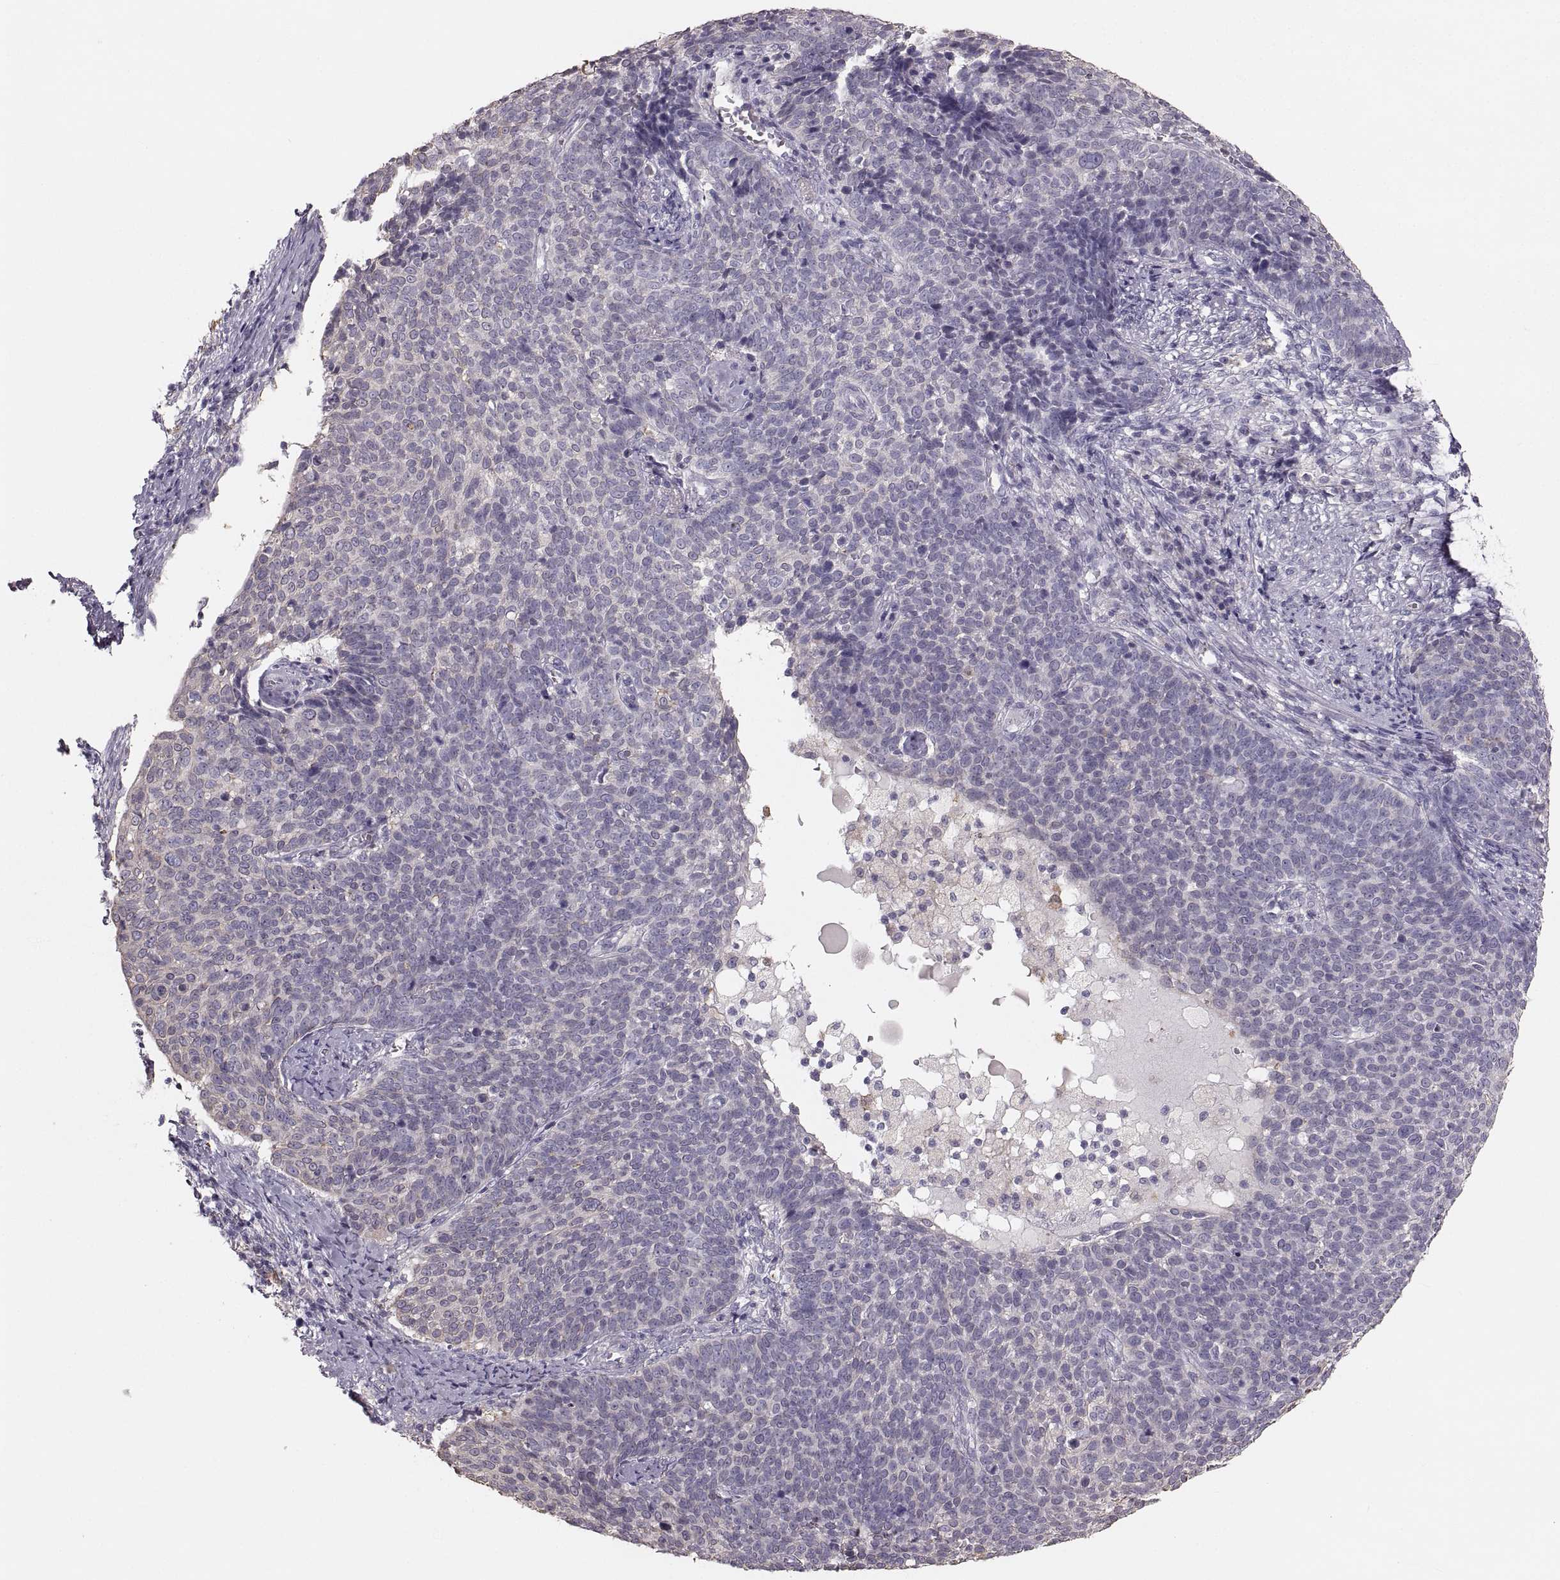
{"staining": {"intensity": "negative", "quantity": "none", "location": "none"}, "tissue": "cervical cancer", "cell_type": "Tumor cells", "image_type": "cancer", "snomed": [{"axis": "morphology", "description": "Squamous cell carcinoma, NOS"}, {"axis": "topography", "description": "Cervix"}], "caption": "Immunohistochemical staining of human cervical cancer shows no significant positivity in tumor cells.", "gene": "RUNDC3A", "patient": {"sex": "female", "age": 39}}